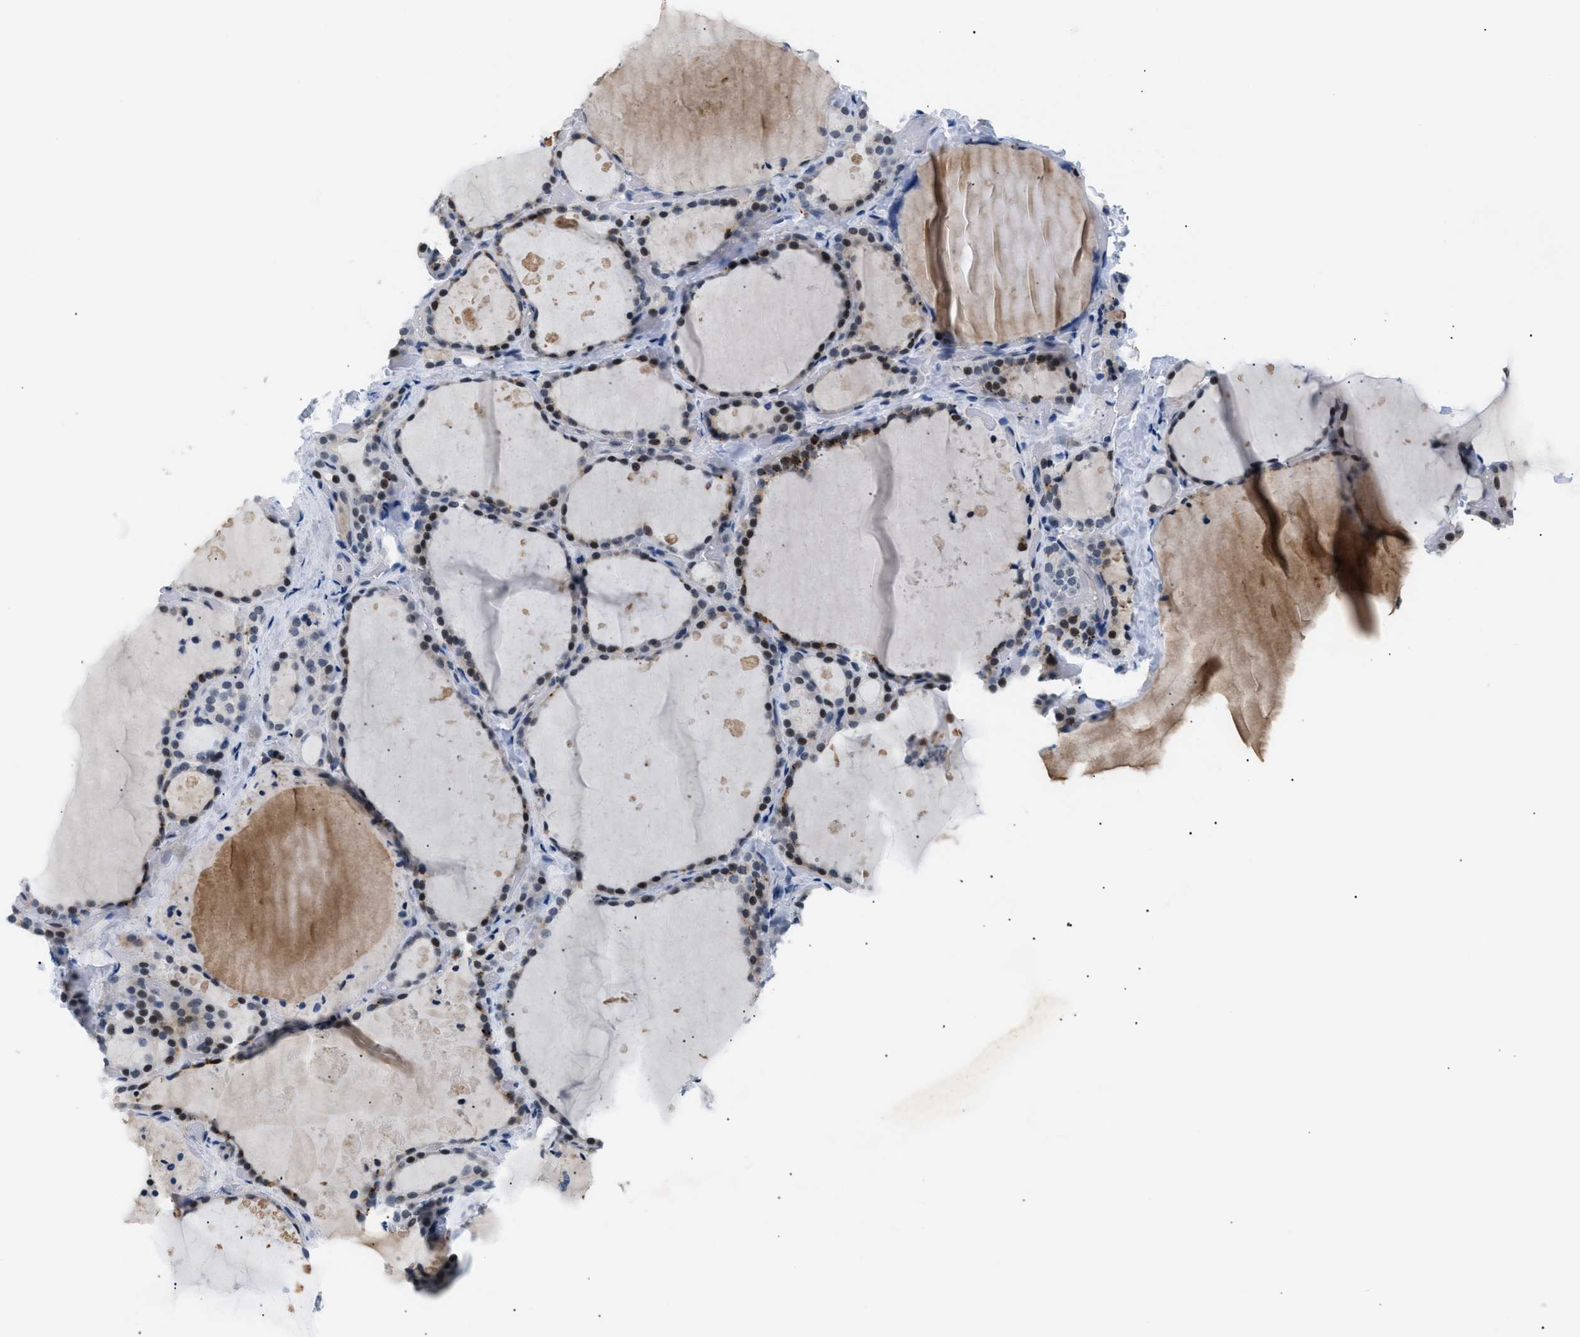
{"staining": {"intensity": "moderate", "quantity": "<25%", "location": "cytoplasmic/membranous,nuclear"}, "tissue": "thyroid gland", "cell_type": "Glandular cells", "image_type": "normal", "snomed": [{"axis": "morphology", "description": "Normal tissue, NOS"}, {"axis": "topography", "description": "Thyroid gland"}], "caption": "Immunohistochemical staining of normal thyroid gland shows moderate cytoplasmic/membranous,nuclear protein positivity in approximately <25% of glandular cells. (DAB (3,3'-diaminobenzidine) IHC with brightfield microscopy, high magnification).", "gene": "KCNC3", "patient": {"sex": "female", "age": 44}}